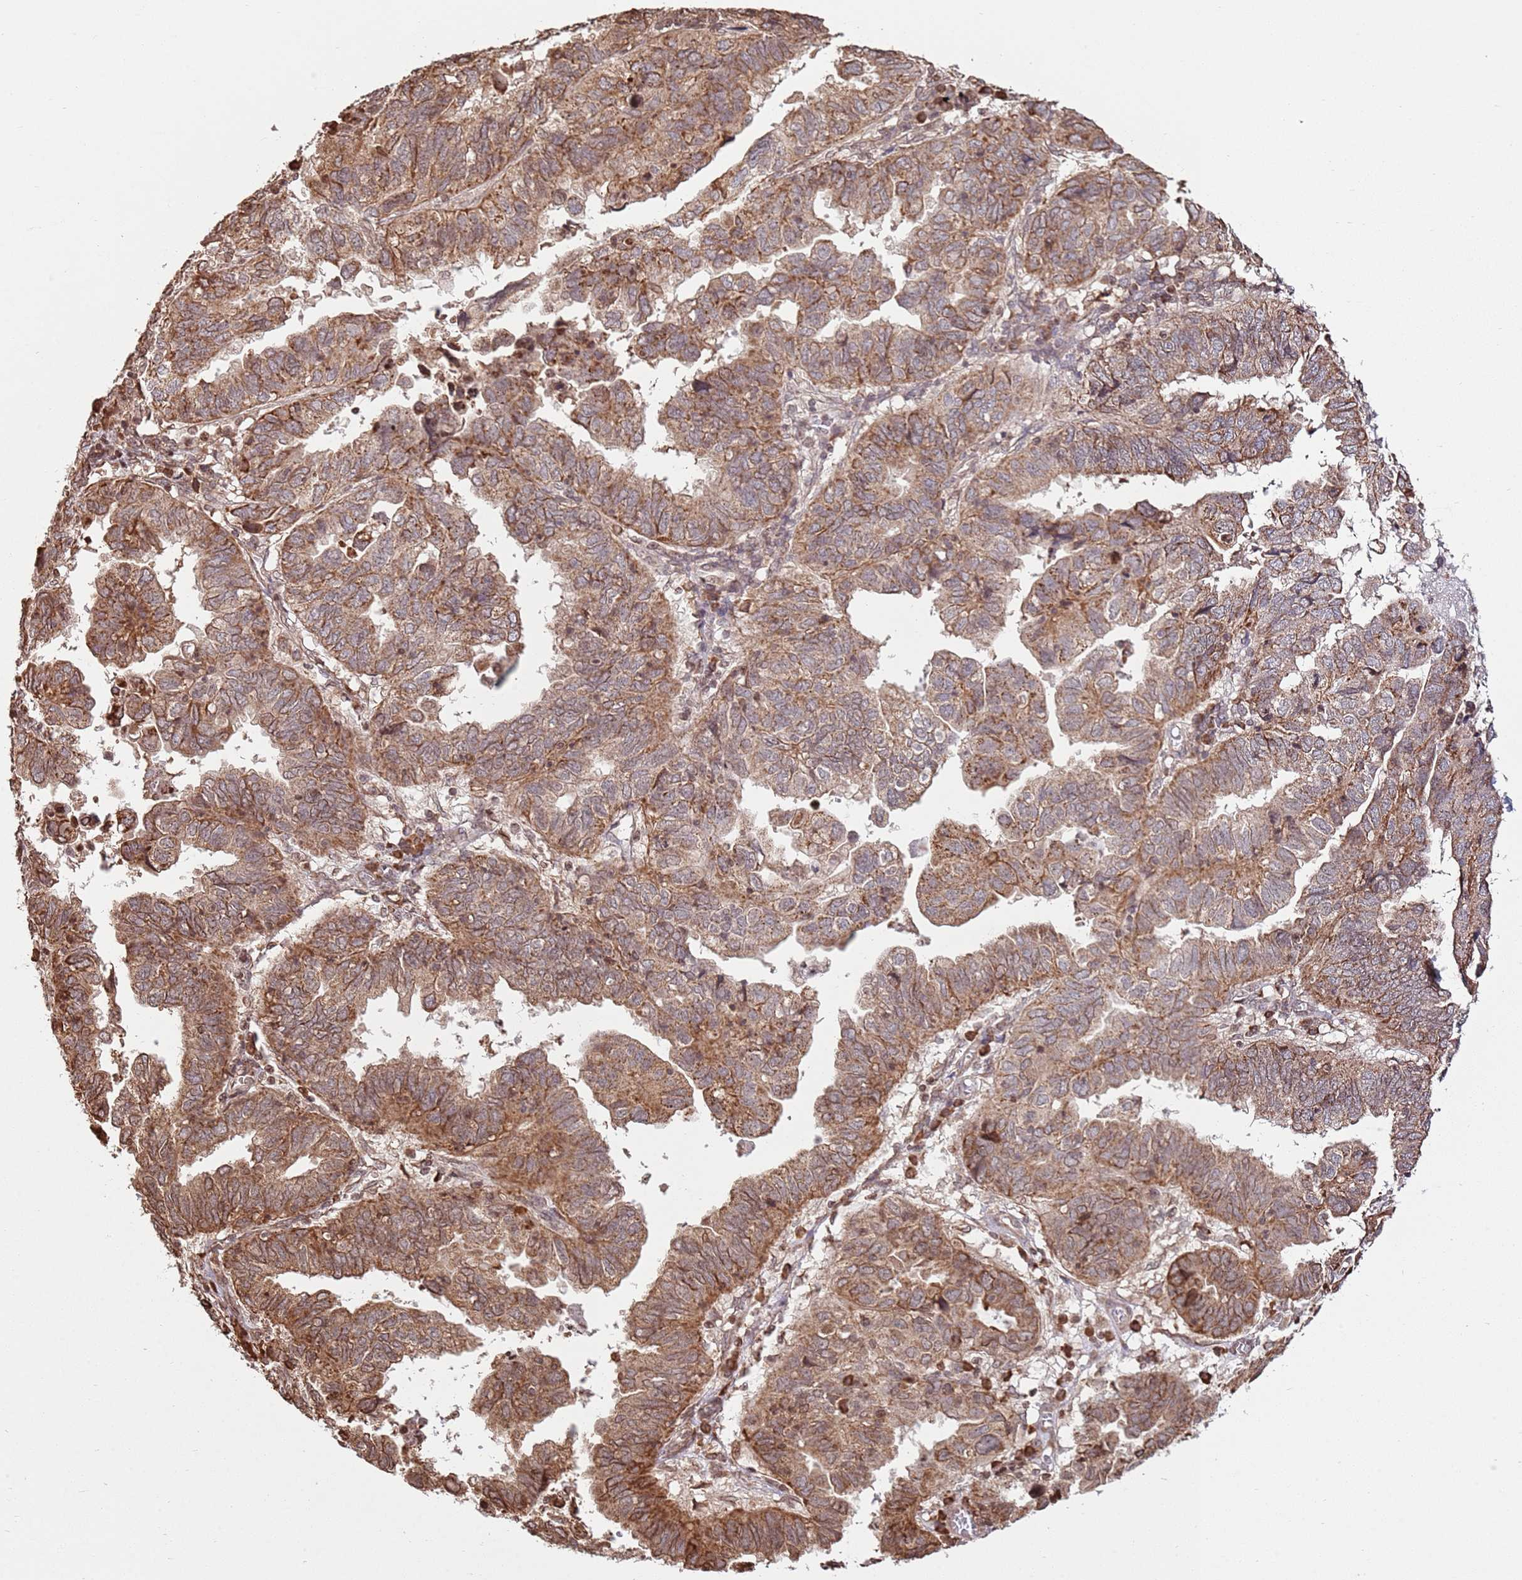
{"staining": {"intensity": "moderate", "quantity": ">75%", "location": "cytoplasmic/membranous"}, "tissue": "endometrial cancer", "cell_type": "Tumor cells", "image_type": "cancer", "snomed": [{"axis": "morphology", "description": "Adenocarcinoma, NOS"}, {"axis": "topography", "description": "Uterus"}], "caption": "Immunohistochemistry (IHC) staining of endometrial cancer, which reveals medium levels of moderate cytoplasmic/membranous staining in about >75% of tumor cells indicating moderate cytoplasmic/membranous protein positivity. The staining was performed using DAB (brown) for protein detection and nuclei were counterstained in hematoxylin (blue).", "gene": "SCAF1", "patient": {"sex": "female", "age": 77}}